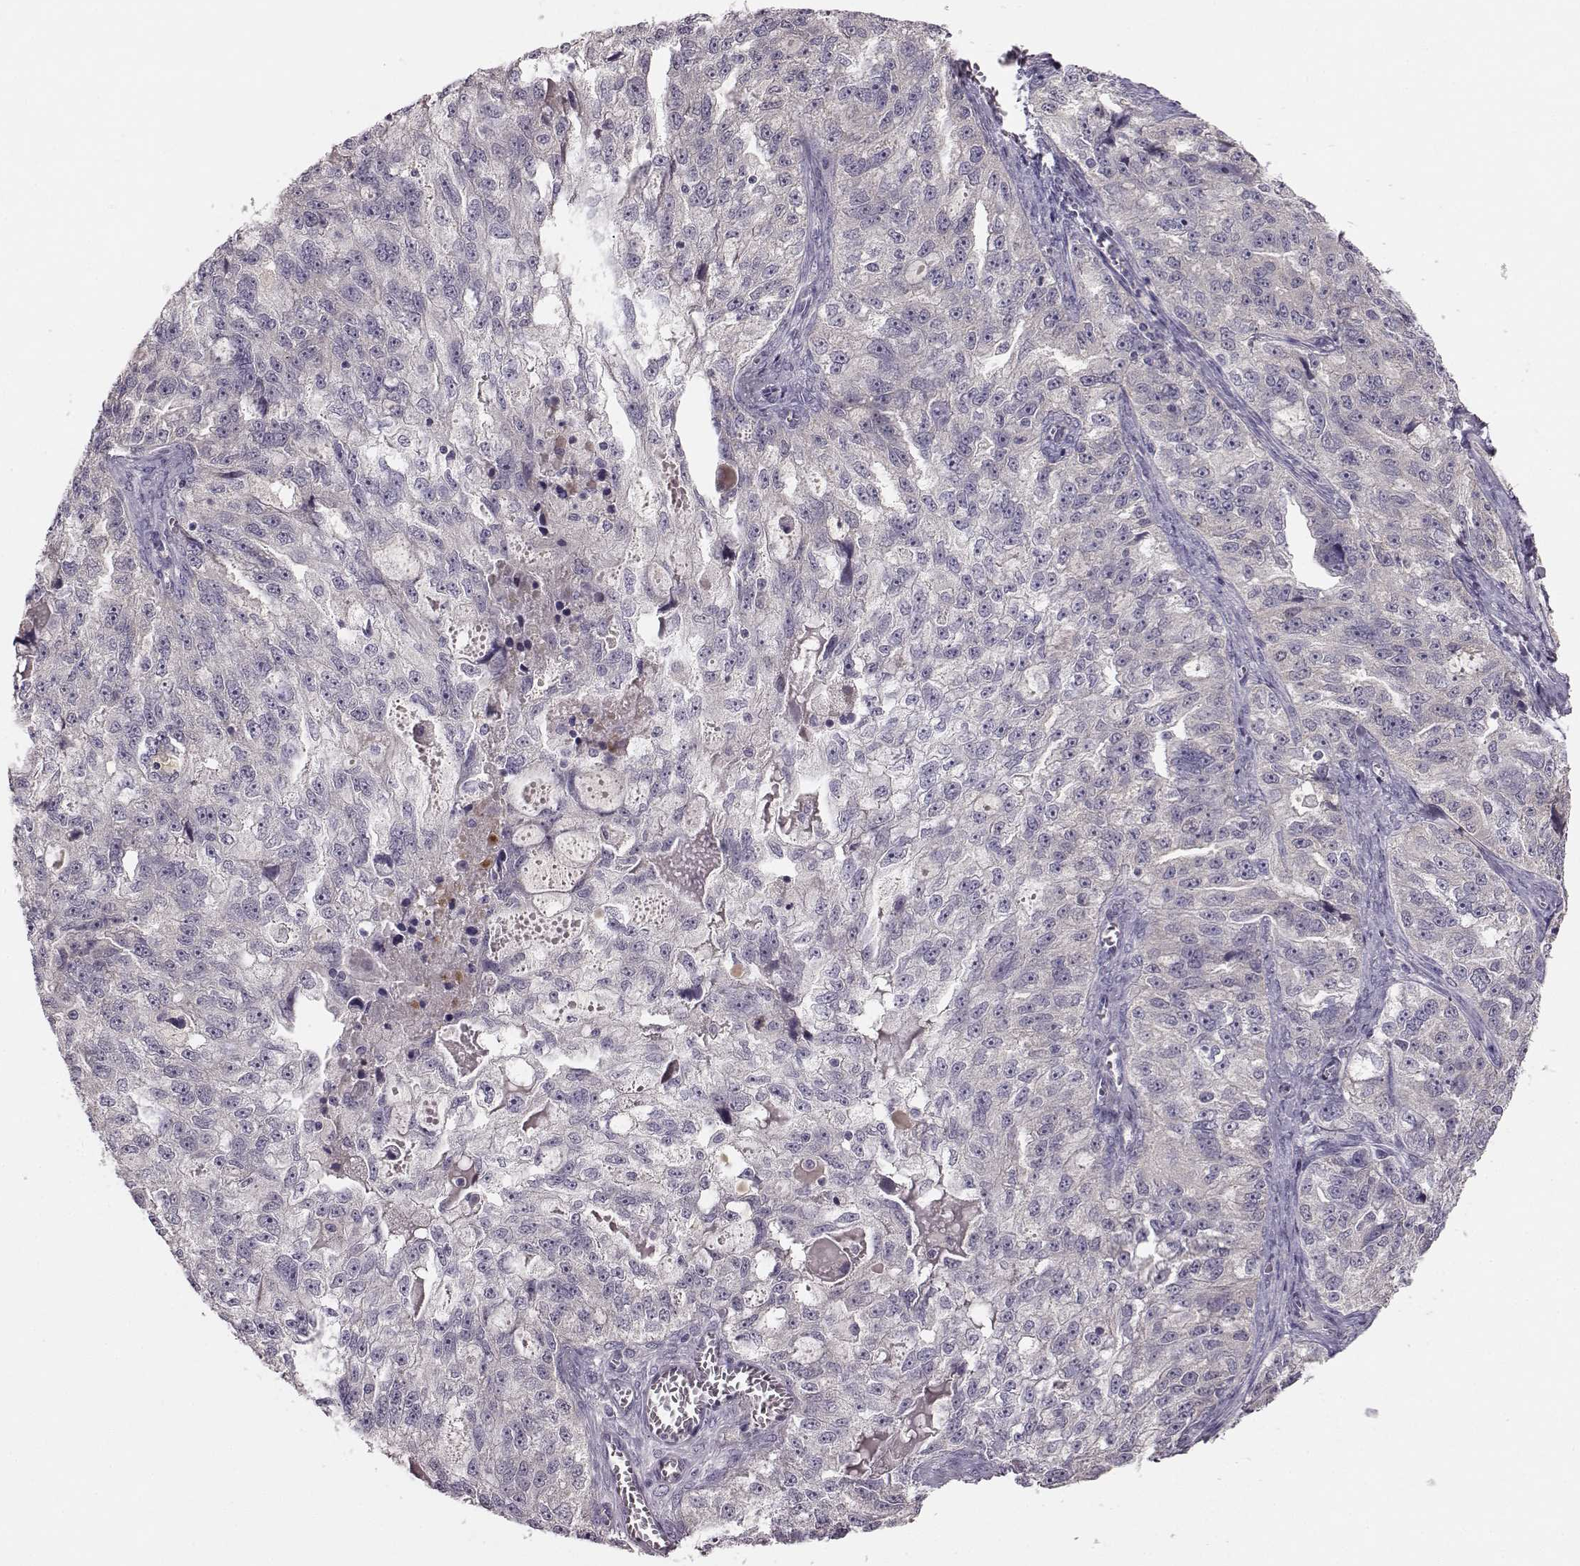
{"staining": {"intensity": "negative", "quantity": "none", "location": "none"}, "tissue": "ovarian cancer", "cell_type": "Tumor cells", "image_type": "cancer", "snomed": [{"axis": "morphology", "description": "Cystadenocarcinoma, serous, NOS"}, {"axis": "topography", "description": "Ovary"}], "caption": "Immunohistochemical staining of human serous cystadenocarcinoma (ovarian) exhibits no significant staining in tumor cells. (DAB IHC visualized using brightfield microscopy, high magnification).", "gene": "BFSP2", "patient": {"sex": "female", "age": 51}}